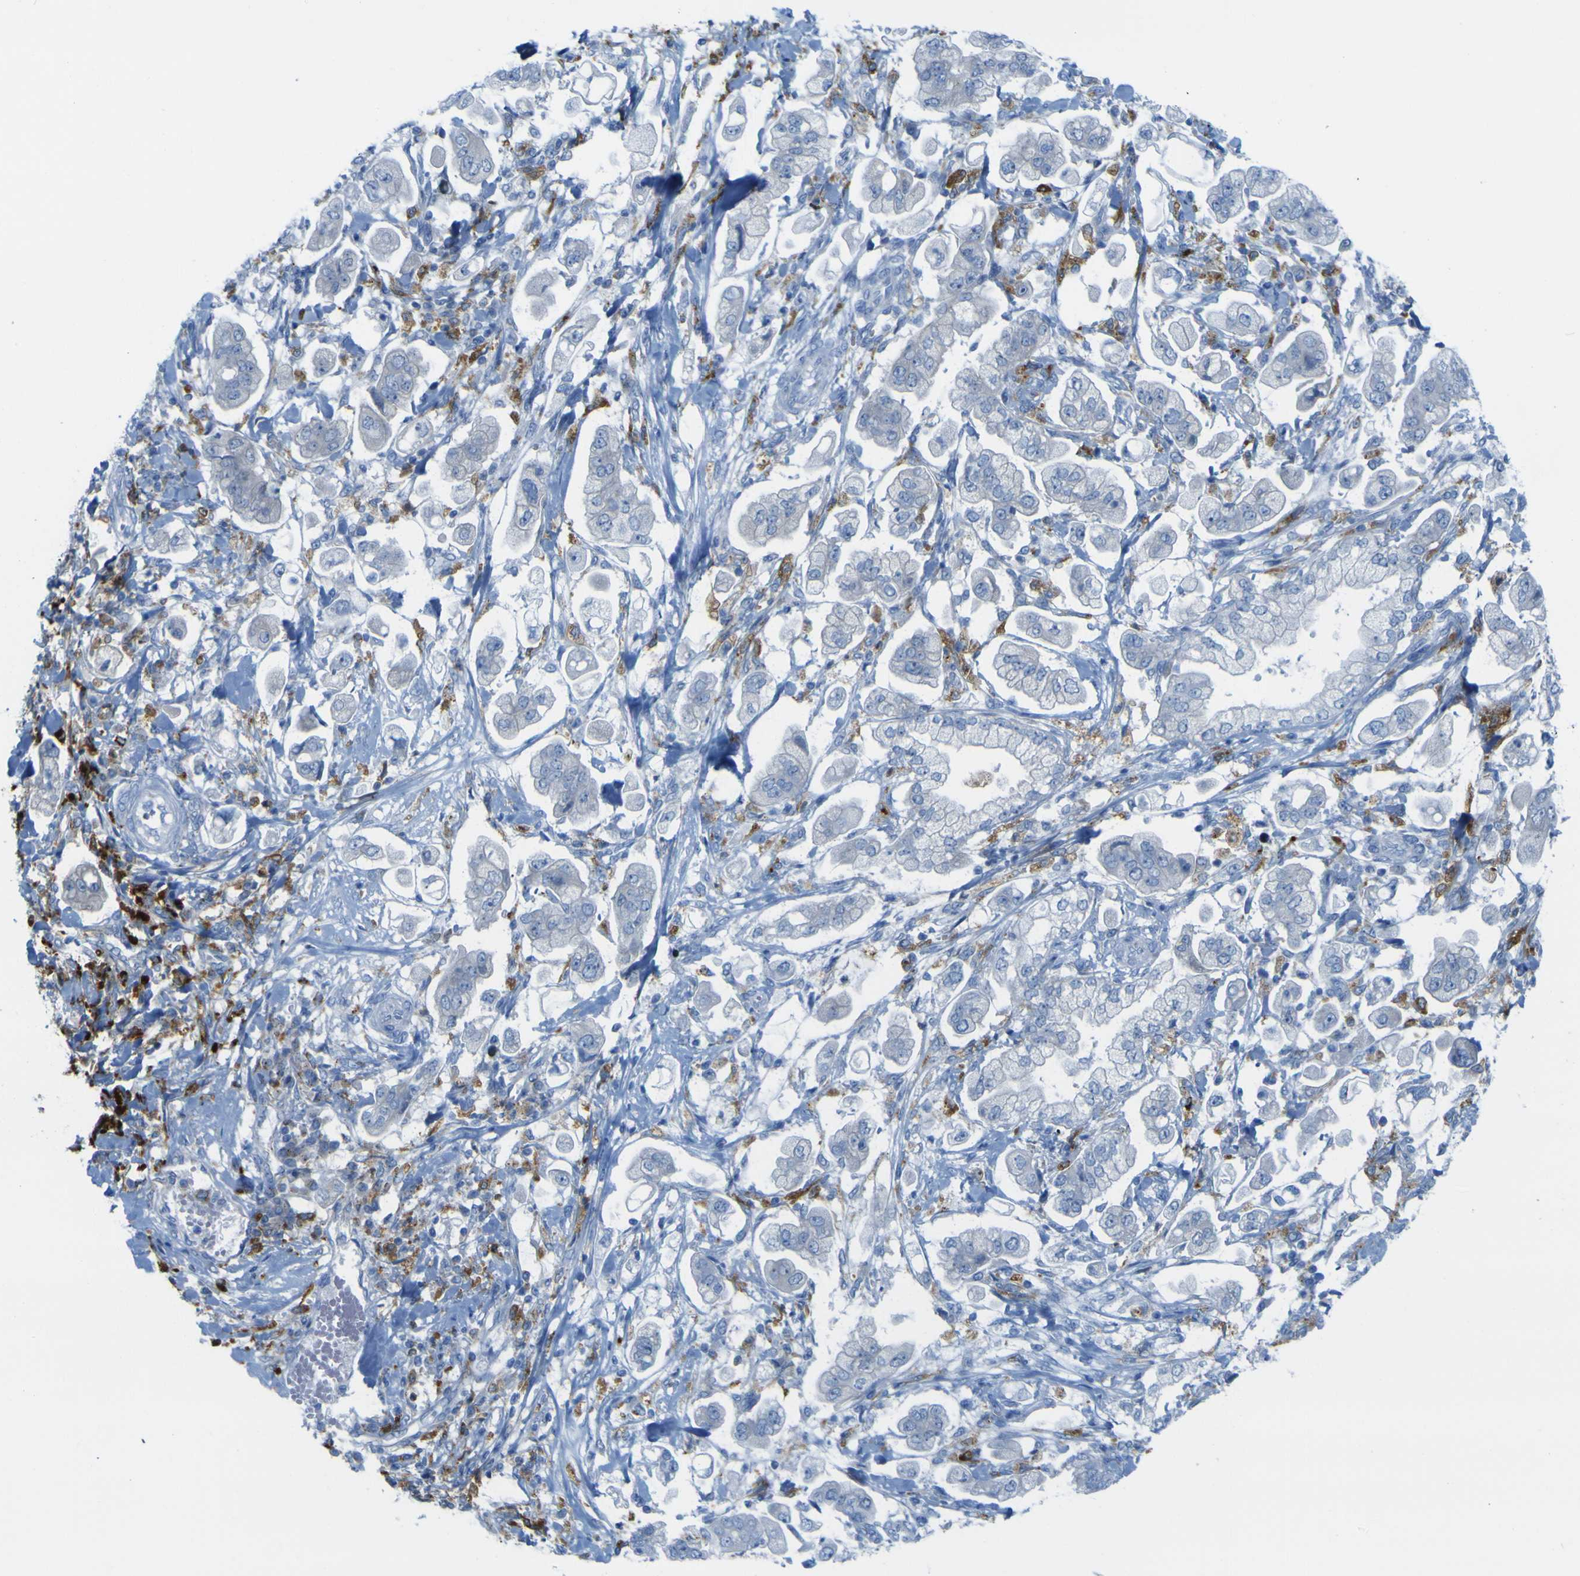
{"staining": {"intensity": "negative", "quantity": "none", "location": "none"}, "tissue": "stomach cancer", "cell_type": "Tumor cells", "image_type": "cancer", "snomed": [{"axis": "morphology", "description": "Adenocarcinoma, NOS"}, {"axis": "topography", "description": "Stomach"}], "caption": "This is an IHC image of stomach adenocarcinoma. There is no staining in tumor cells.", "gene": "PLD3", "patient": {"sex": "male", "age": 62}}